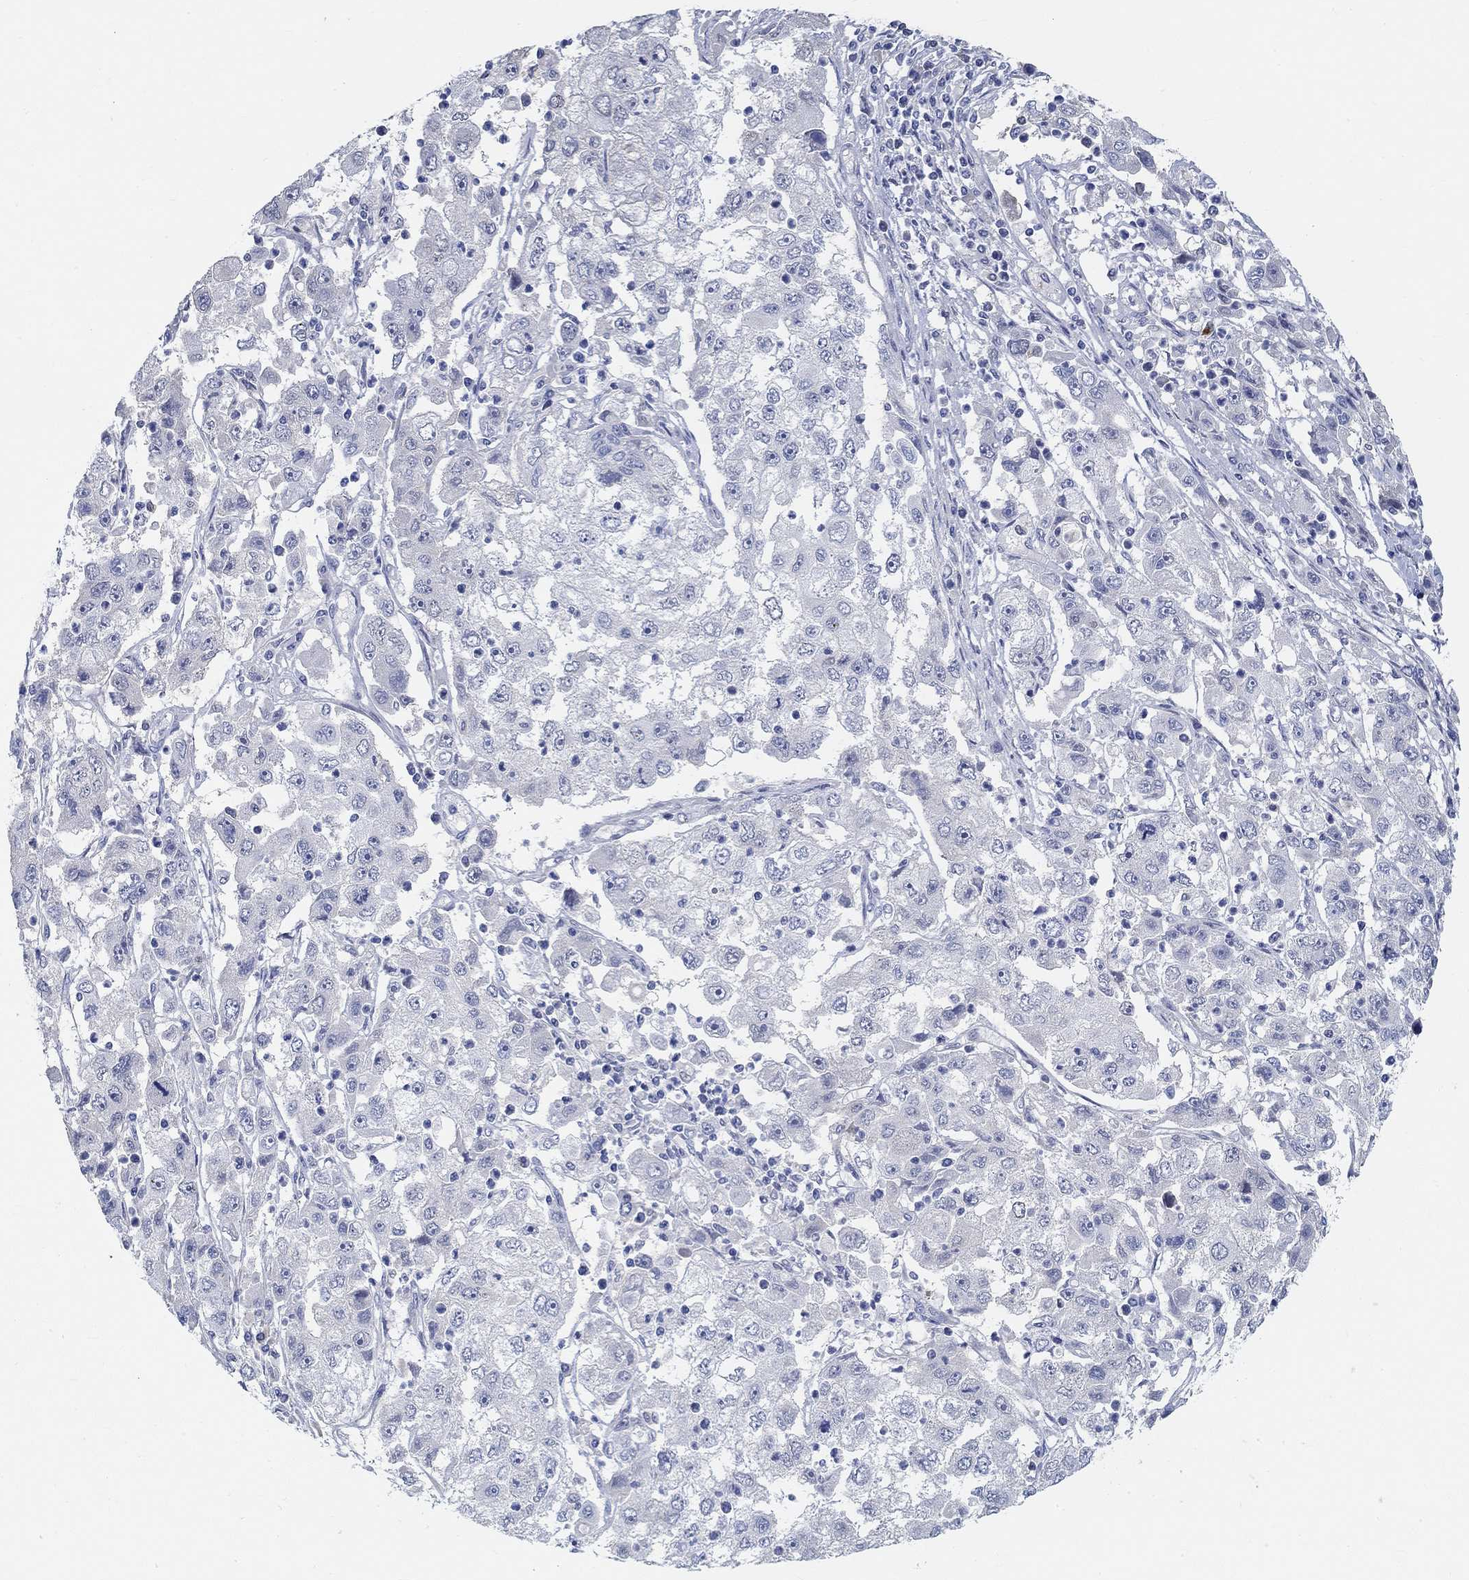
{"staining": {"intensity": "negative", "quantity": "none", "location": "none"}, "tissue": "cervical cancer", "cell_type": "Tumor cells", "image_type": "cancer", "snomed": [{"axis": "morphology", "description": "Squamous cell carcinoma, NOS"}, {"axis": "topography", "description": "Cervix"}], "caption": "Tumor cells show no significant expression in cervical squamous cell carcinoma.", "gene": "SNTG2", "patient": {"sex": "female", "age": 36}}